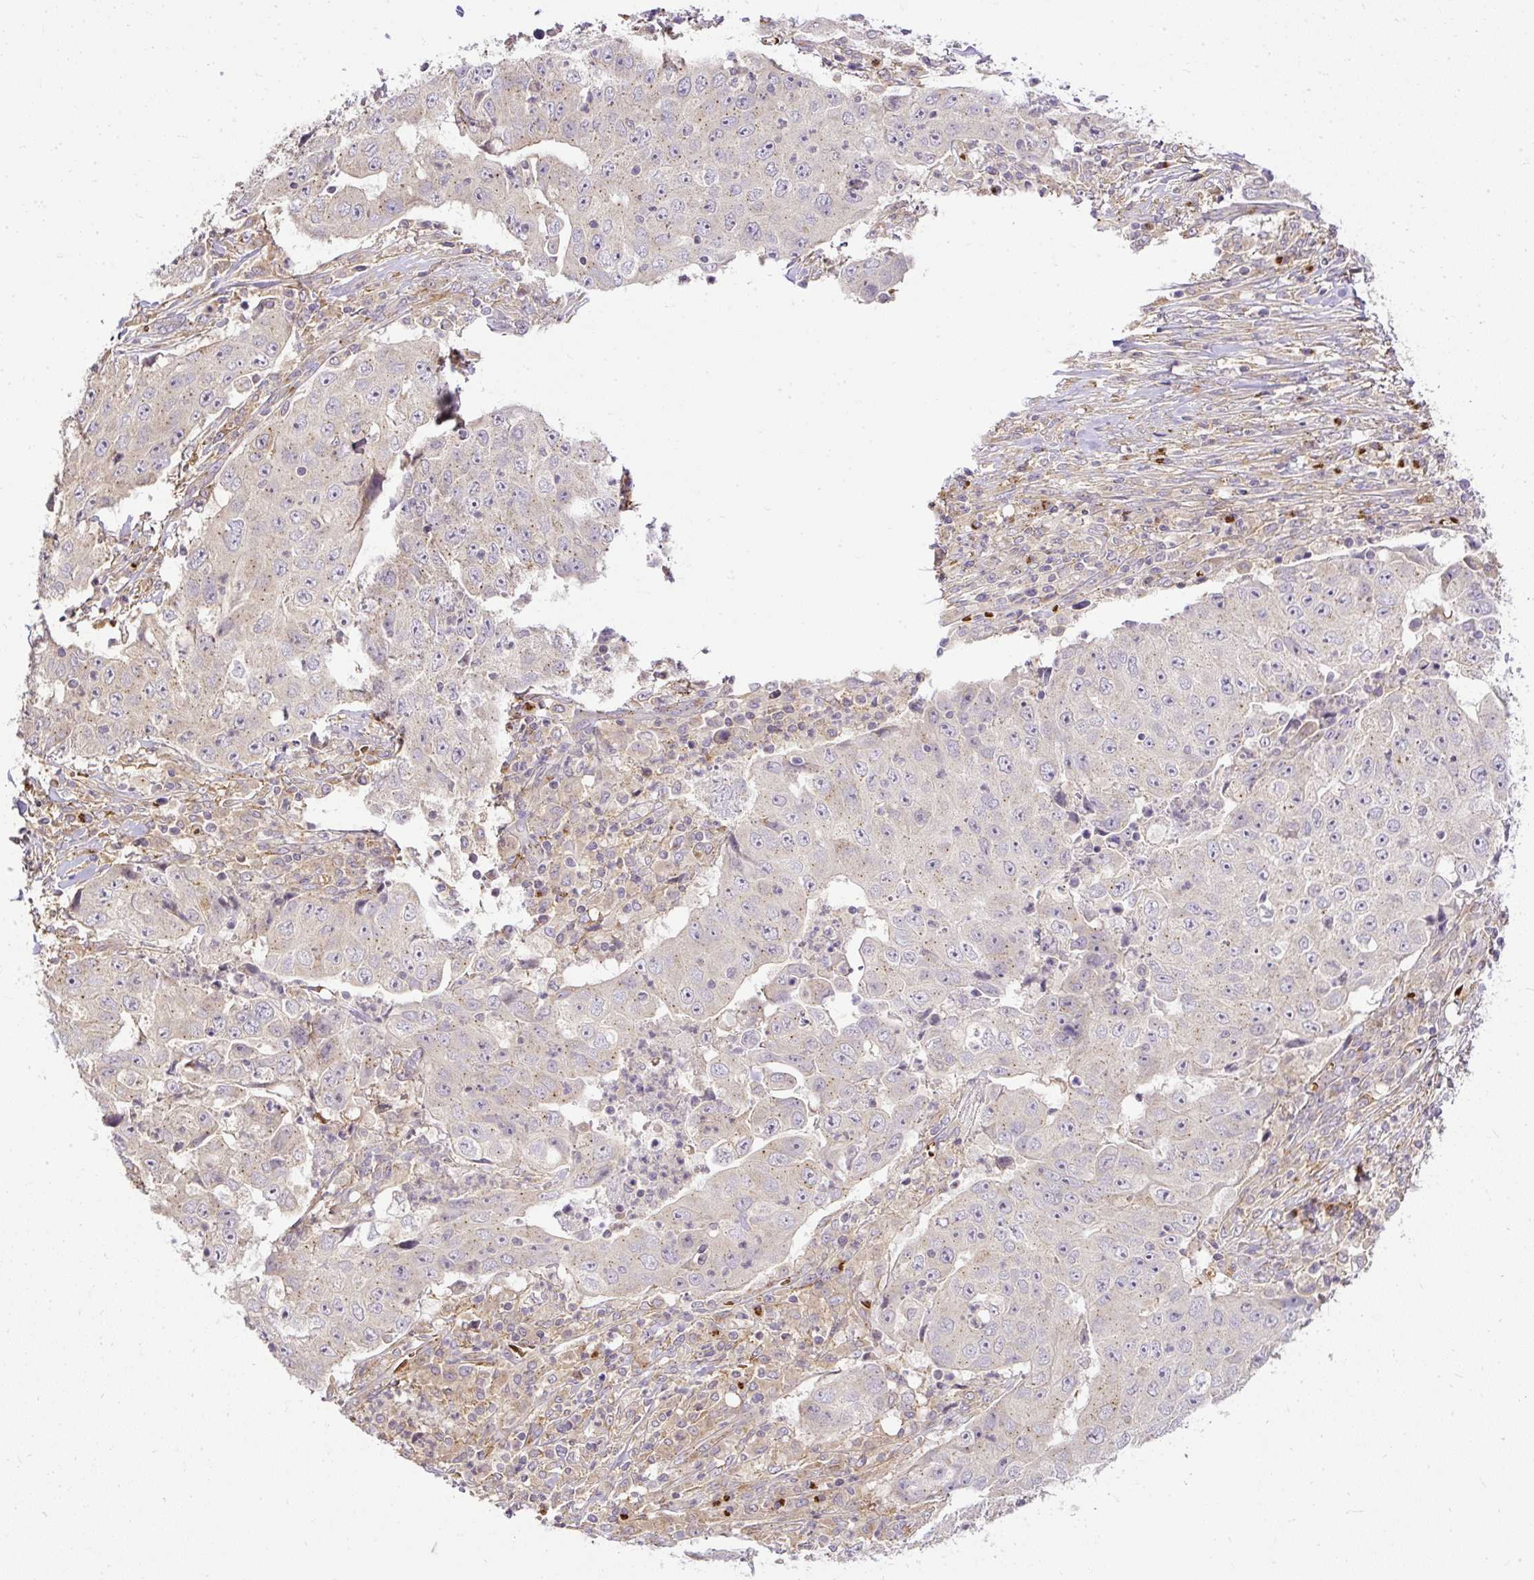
{"staining": {"intensity": "negative", "quantity": "none", "location": "none"}, "tissue": "lung cancer", "cell_type": "Tumor cells", "image_type": "cancer", "snomed": [{"axis": "morphology", "description": "Squamous cell carcinoma, NOS"}, {"axis": "topography", "description": "Lung"}], "caption": "An image of human squamous cell carcinoma (lung) is negative for staining in tumor cells.", "gene": "SMC4", "patient": {"sex": "male", "age": 64}}